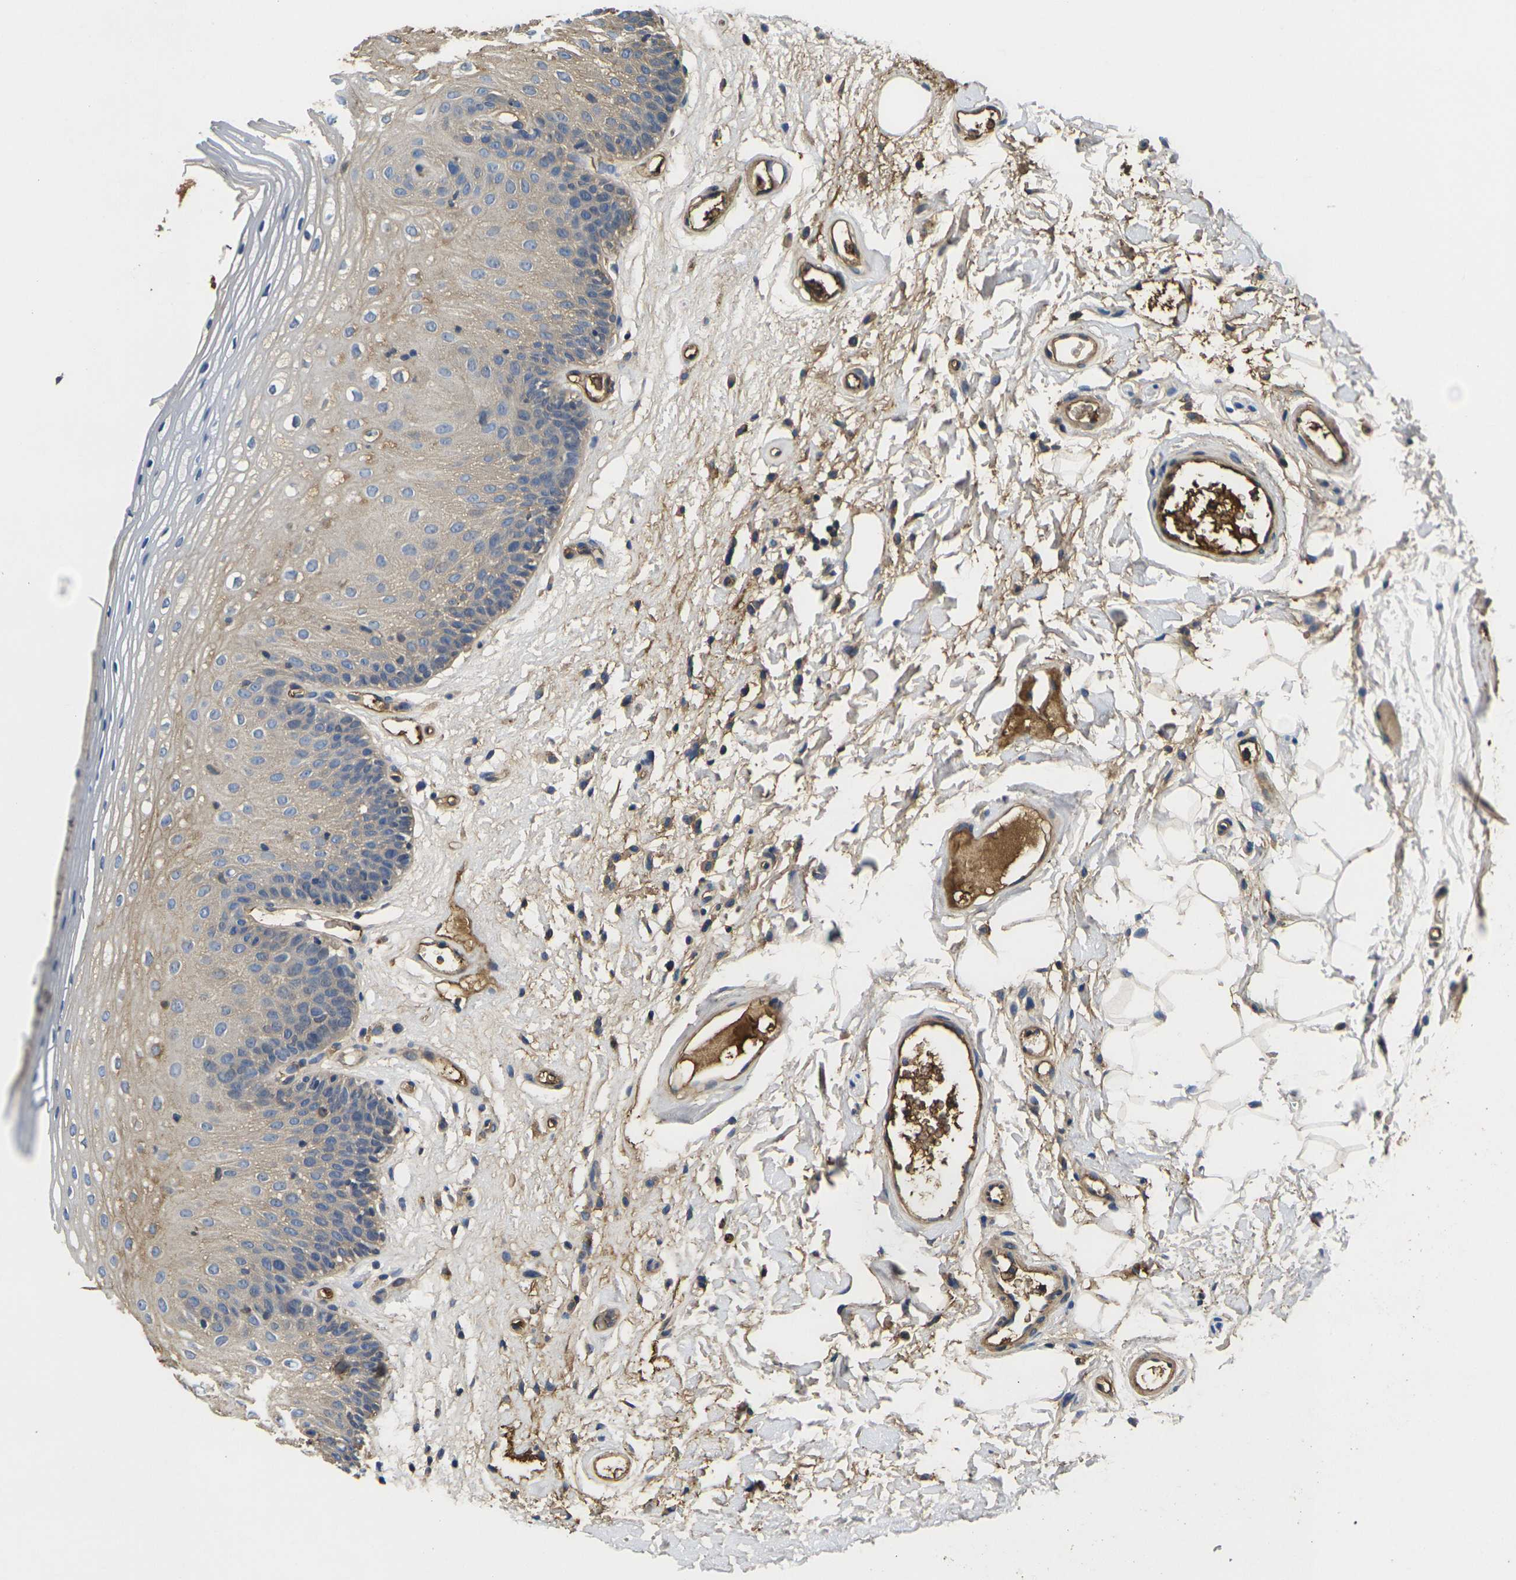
{"staining": {"intensity": "moderate", "quantity": "25%-75%", "location": "cytoplasmic/membranous"}, "tissue": "oral mucosa", "cell_type": "Squamous epithelial cells", "image_type": "normal", "snomed": [{"axis": "morphology", "description": "Normal tissue, NOS"}, {"axis": "morphology", "description": "Squamous cell carcinoma, NOS"}, {"axis": "topography", "description": "Skeletal muscle"}, {"axis": "topography", "description": "Oral tissue"}], "caption": "Squamous epithelial cells reveal medium levels of moderate cytoplasmic/membranous expression in about 25%-75% of cells in normal human oral mucosa. (brown staining indicates protein expression, while blue staining denotes nuclei).", "gene": "HSPG2", "patient": {"sex": "male", "age": 71}}